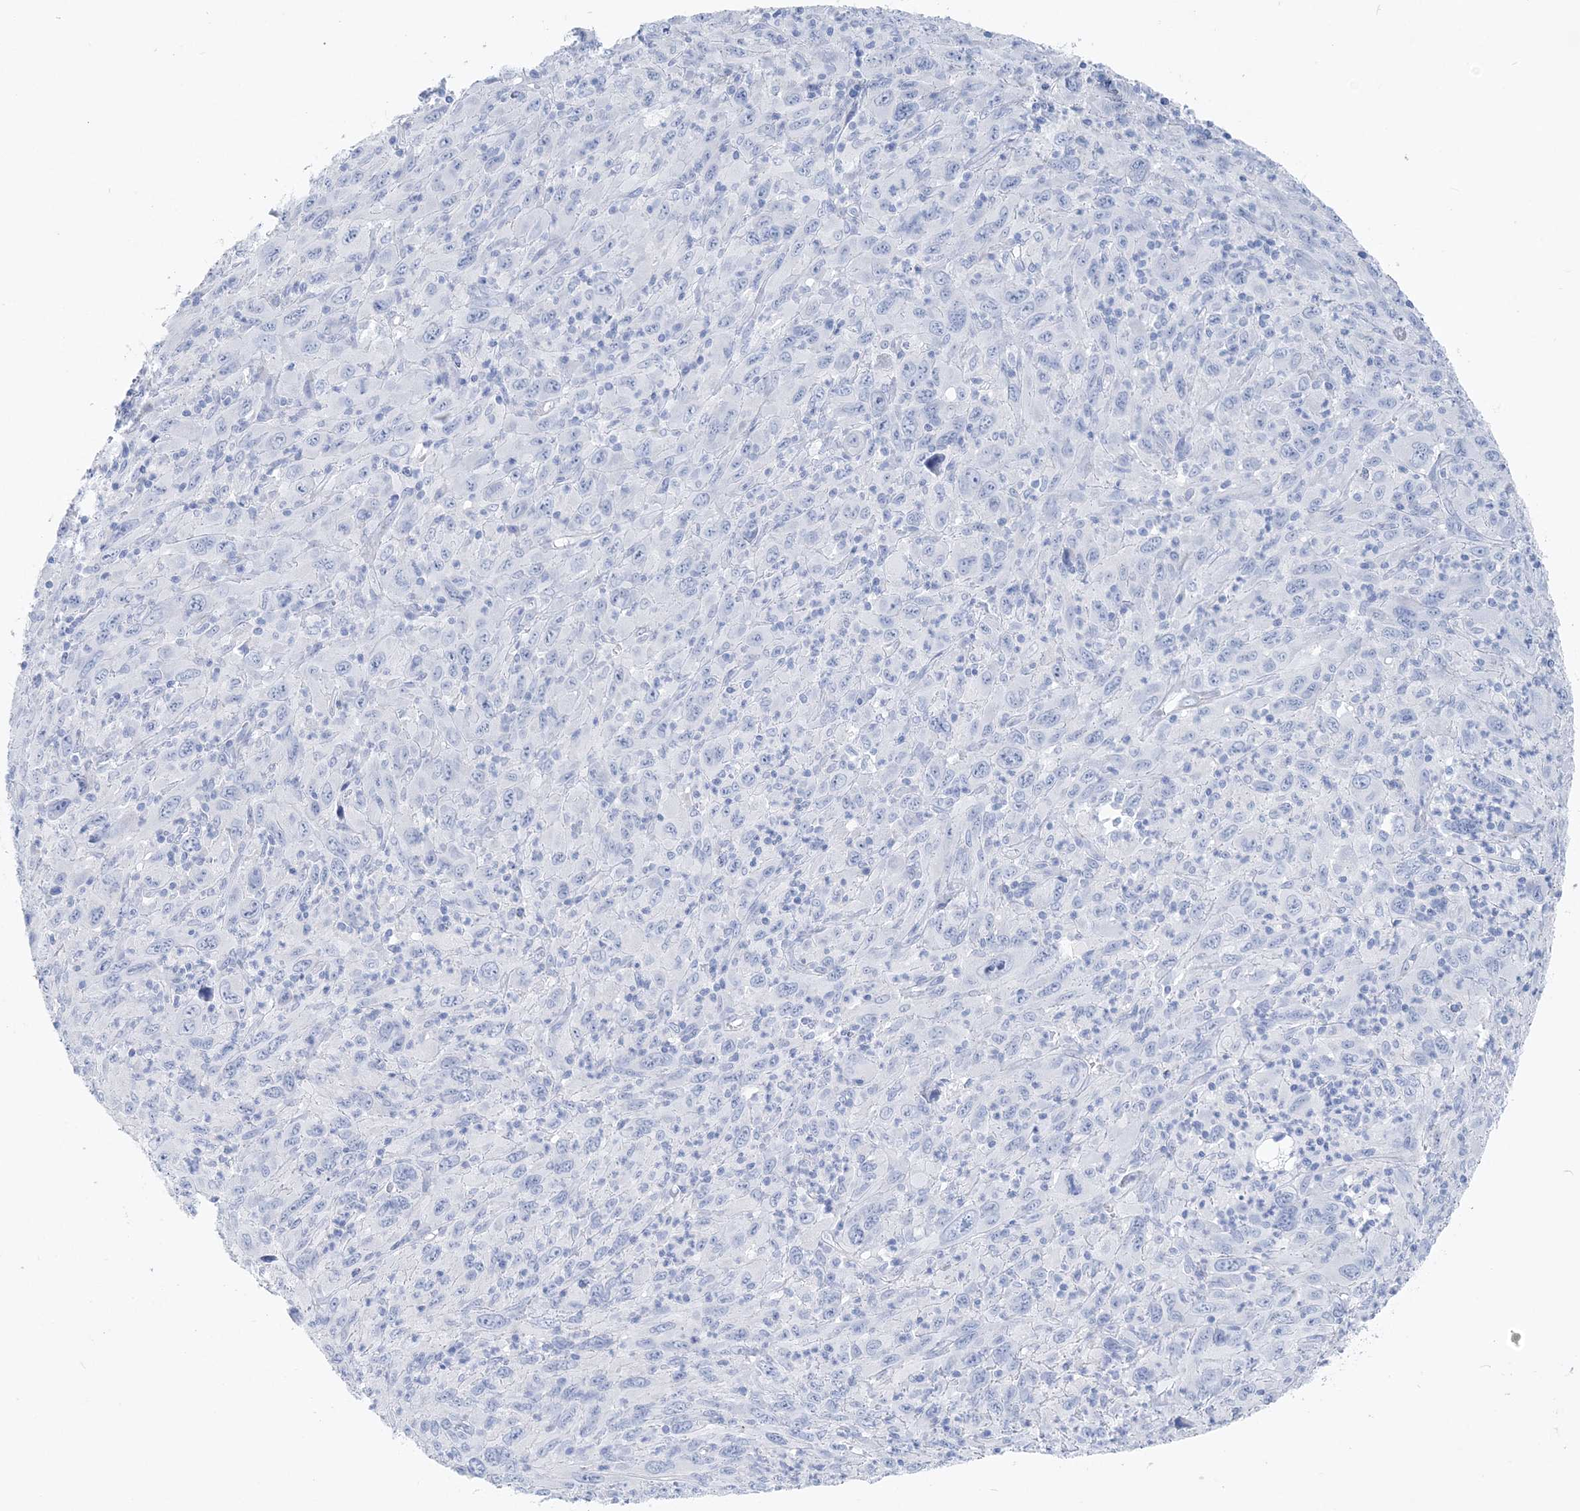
{"staining": {"intensity": "negative", "quantity": "none", "location": "none"}, "tissue": "melanoma", "cell_type": "Tumor cells", "image_type": "cancer", "snomed": [{"axis": "morphology", "description": "Malignant melanoma, Metastatic site"}, {"axis": "topography", "description": "Skin"}], "caption": "Immunohistochemical staining of human malignant melanoma (metastatic site) displays no significant positivity in tumor cells.", "gene": "TSPYL6", "patient": {"sex": "female", "age": 56}}